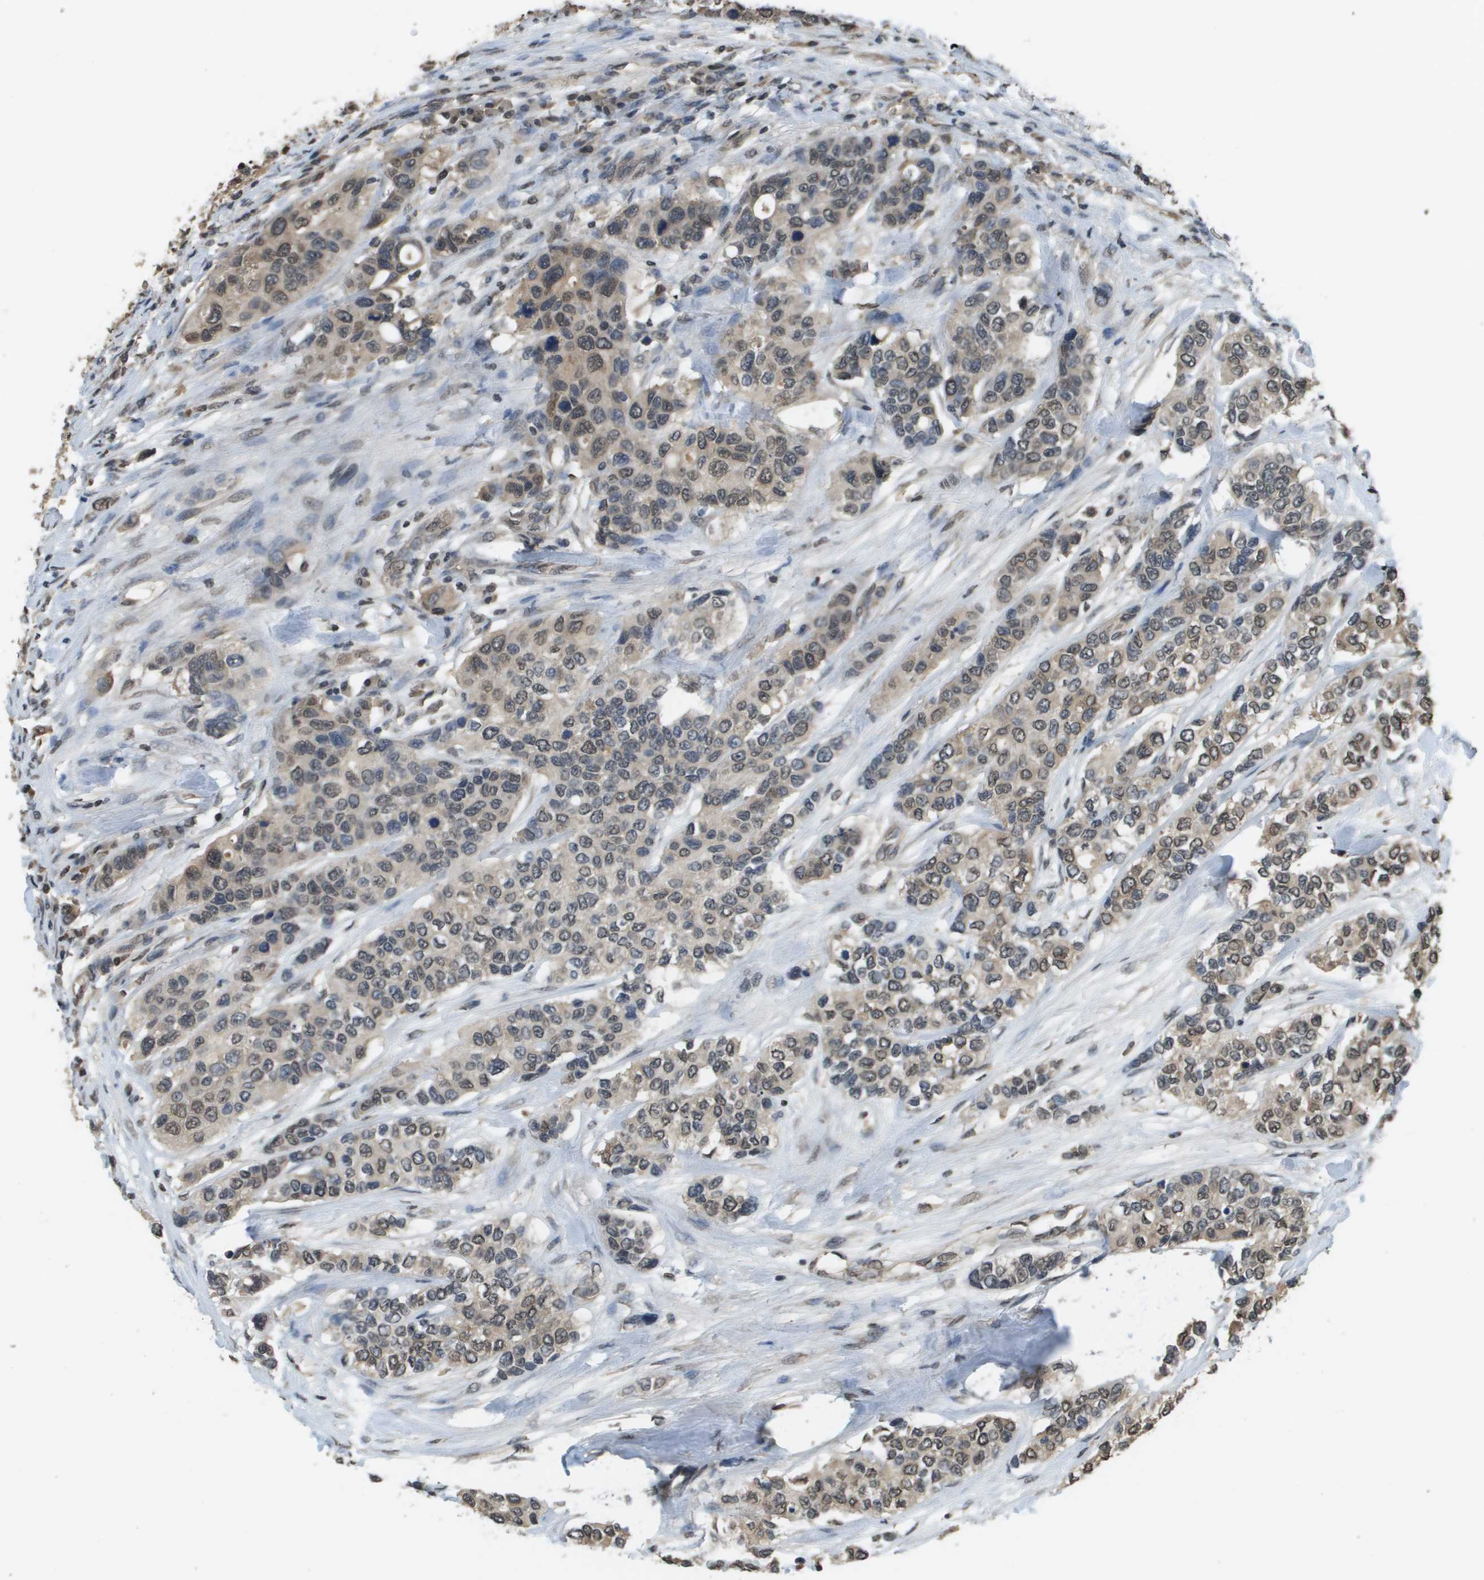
{"staining": {"intensity": "weak", "quantity": "25%-75%", "location": "cytoplasmic/membranous,nuclear"}, "tissue": "urothelial cancer", "cell_type": "Tumor cells", "image_type": "cancer", "snomed": [{"axis": "morphology", "description": "Urothelial carcinoma, High grade"}, {"axis": "topography", "description": "Urinary bladder"}], "caption": "A high-resolution histopathology image shows immunohistochemistry (IHC) staining of high-grade urothelial carcinoma, which demonstrates weak cytoplasmic/membranous and nuclear positivity in approximately 25%-75% of tumor cells. (IHC, brightfield microscopy, high magnification).", "gene": "NDRG2", "patient": {"sex": "female", "age": 56}}